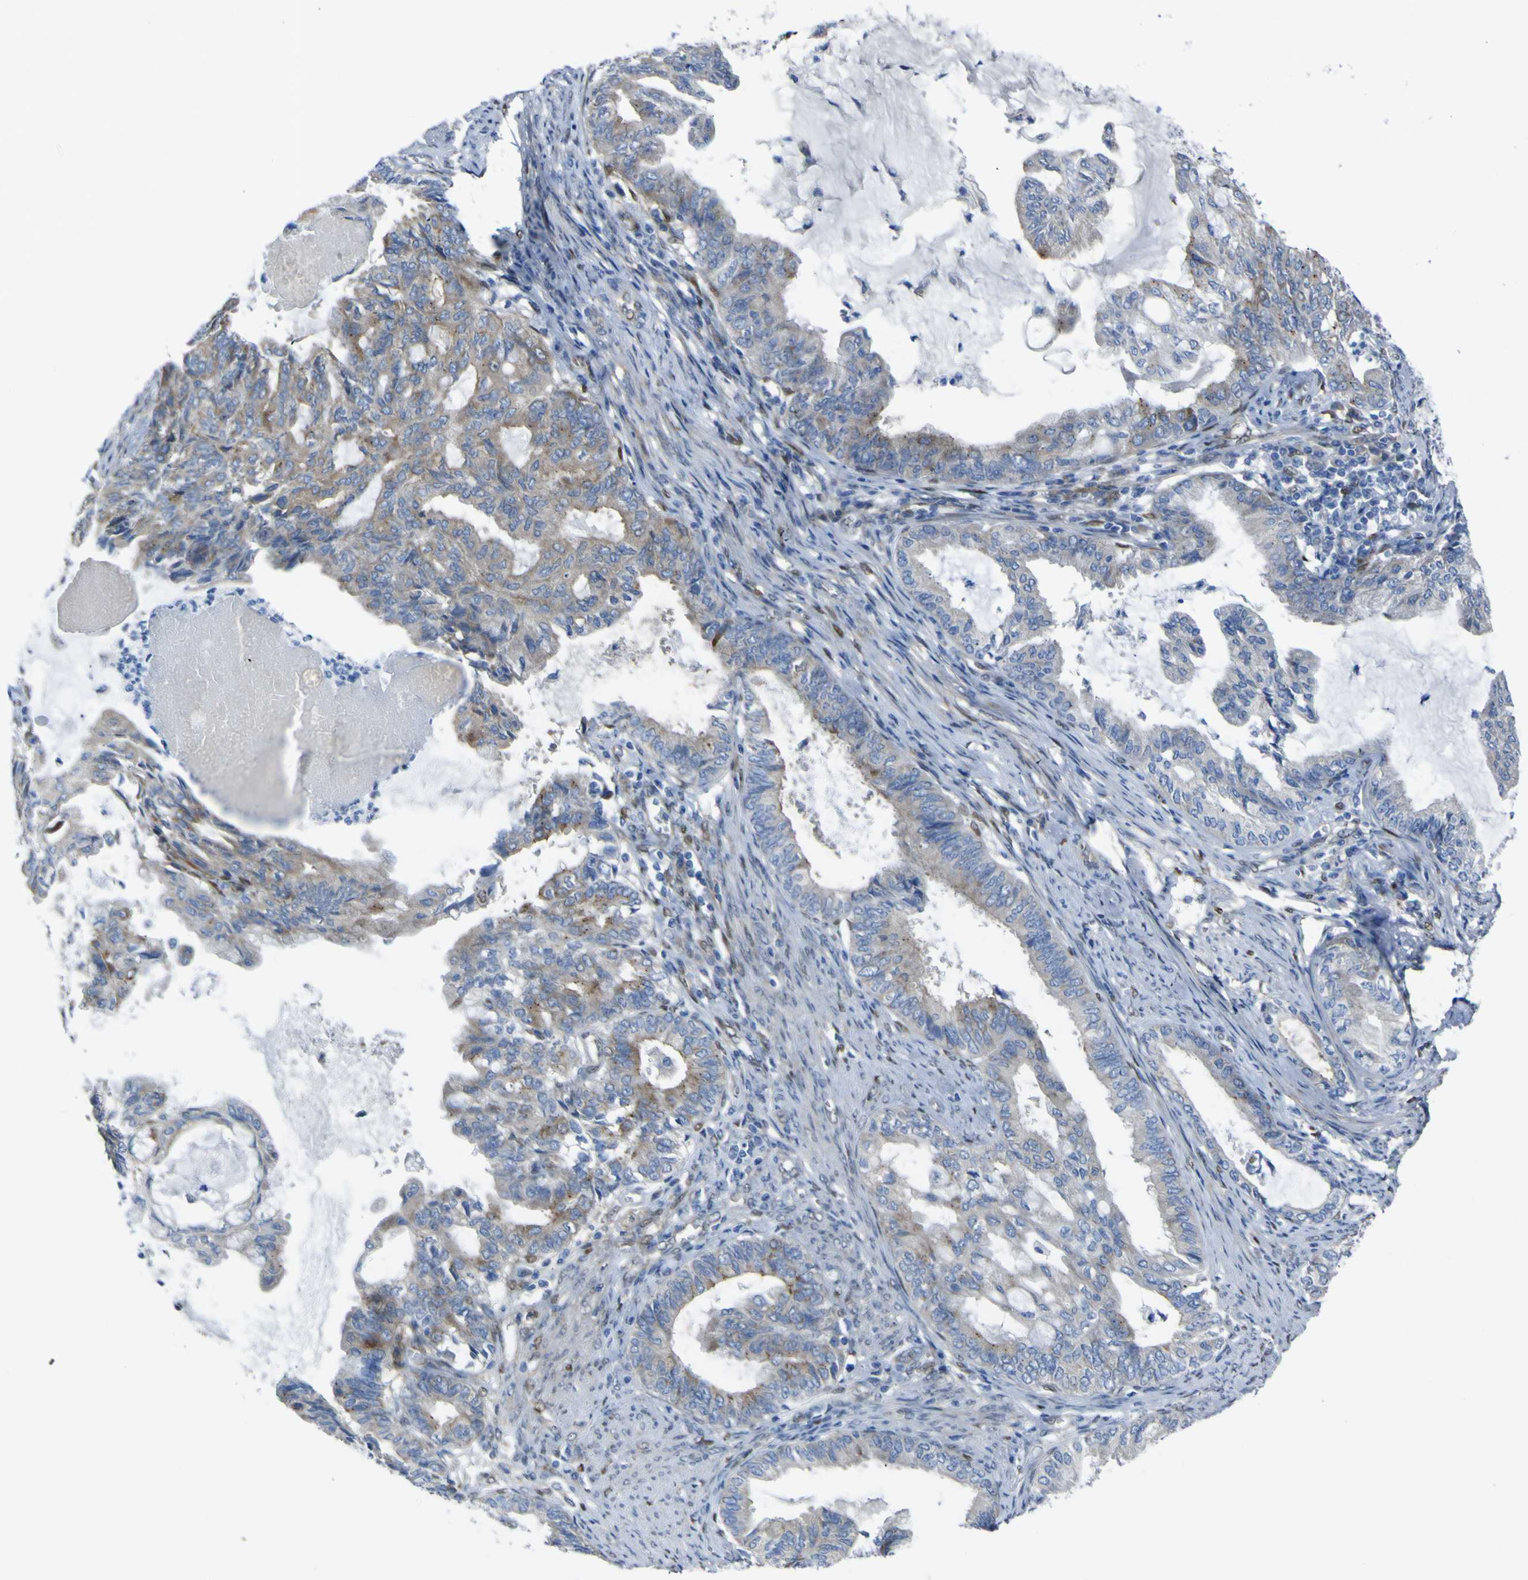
{"staining": {"intensity": "moderate", "quantity": "25%-75%", "location": "cytoplasmic/membranous"}, "tissue": "endometrial cancer", "cell_type": "Tumor cells", "image_type": "cancer", "snomed": [{"axis": "morphology", "description": "Adenocarcinoma, NOS"}, {"axis": "topography", "description": "Endometrium"}], "caption": "Immunohistochemical staining of human adenocarcinoma (endometrial) exhibits medium levels of moderate cytoplasmic/membranous positivity in about 25%-75% of tumor cells. The staining is performed using DAB (3,3'-diaminobenzidine) brown chromogen to label protein expression. The nuclei are counter-stained blue using hematoxylin.", "gene": "LRRN1", "patient": {"sex": "female", "age": 86}}